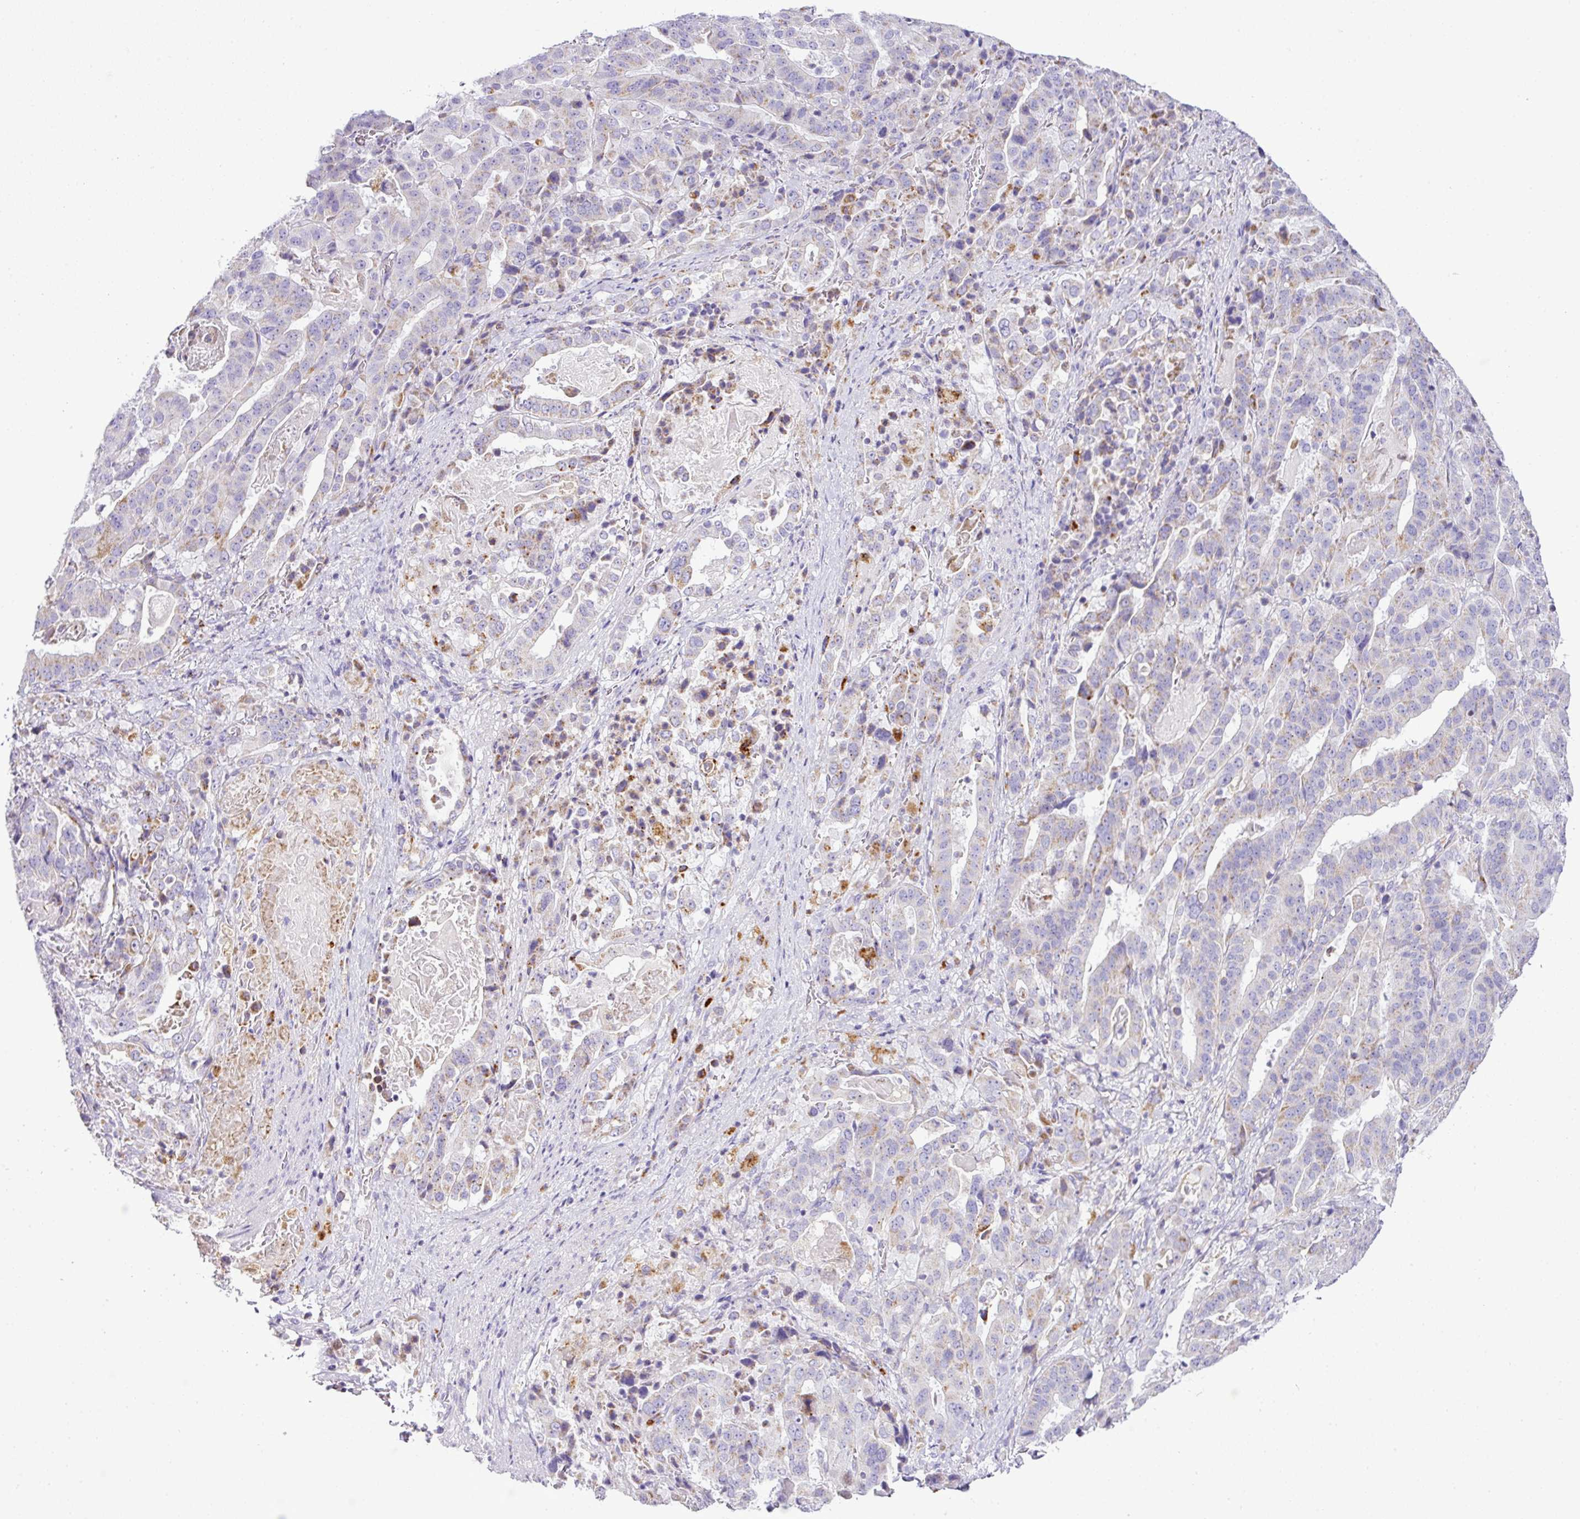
{"staining": {"intensity": "moderate", "quantity": "<25%", "location": "cytoplasmic/membranous"}, "tissue": "stomach cancer", "cell_type": "Tumor cells", "image_type": "cancer", "snomed": [{"axis": "morphology", "description": "Adenocarcinoma, NOS"}, {"axis": "topography", "description": "Stomach"}], "caption": "Moderate cytoplasmic/membranous expression for a protein is appreciated in about <25% of tumor cells of adenocarcinoma (stomach) using immunohistochemistry.", "gene": "PGAP4", "patient": {"sex": "male", "age": 48}}